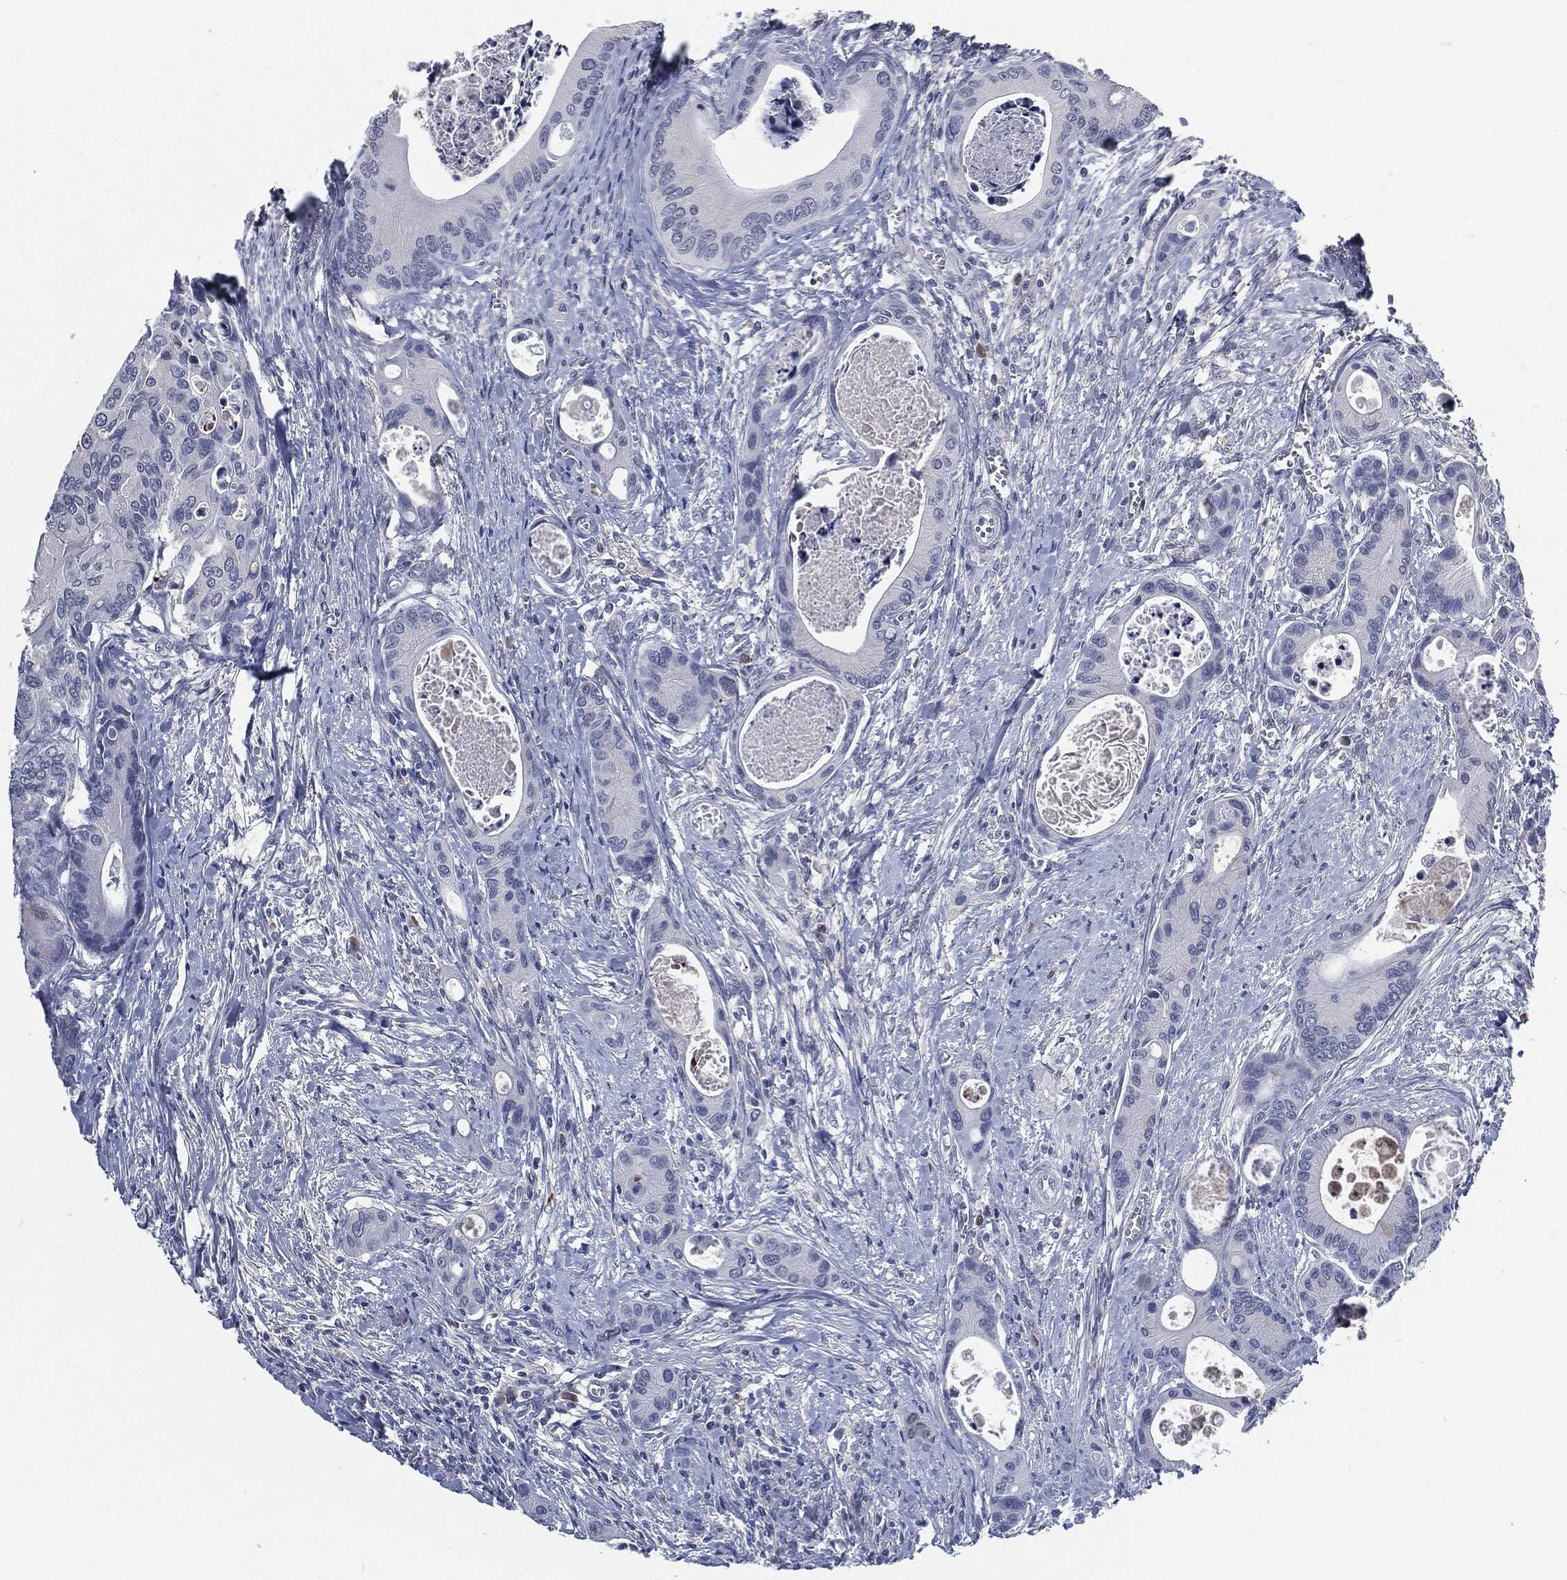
{"staining": {"intensity": "negative", "quantity": "none", "location": "none"}, "tissue": "colorectal cancer", "cell_type": "Tumor cells", "image_type": "cancer", "snomed": [{"axis": "morphology", "description": "Adenocarcinoma, NOS"}, {"axis": "topography", "description": "Colon"}], "caption": "Histopathology image shows no protein staining in tumor cells of colorectal adenocarcinoma tissue.", "gene": "MST1", "patient": {"sex": "female", "age": 78}}